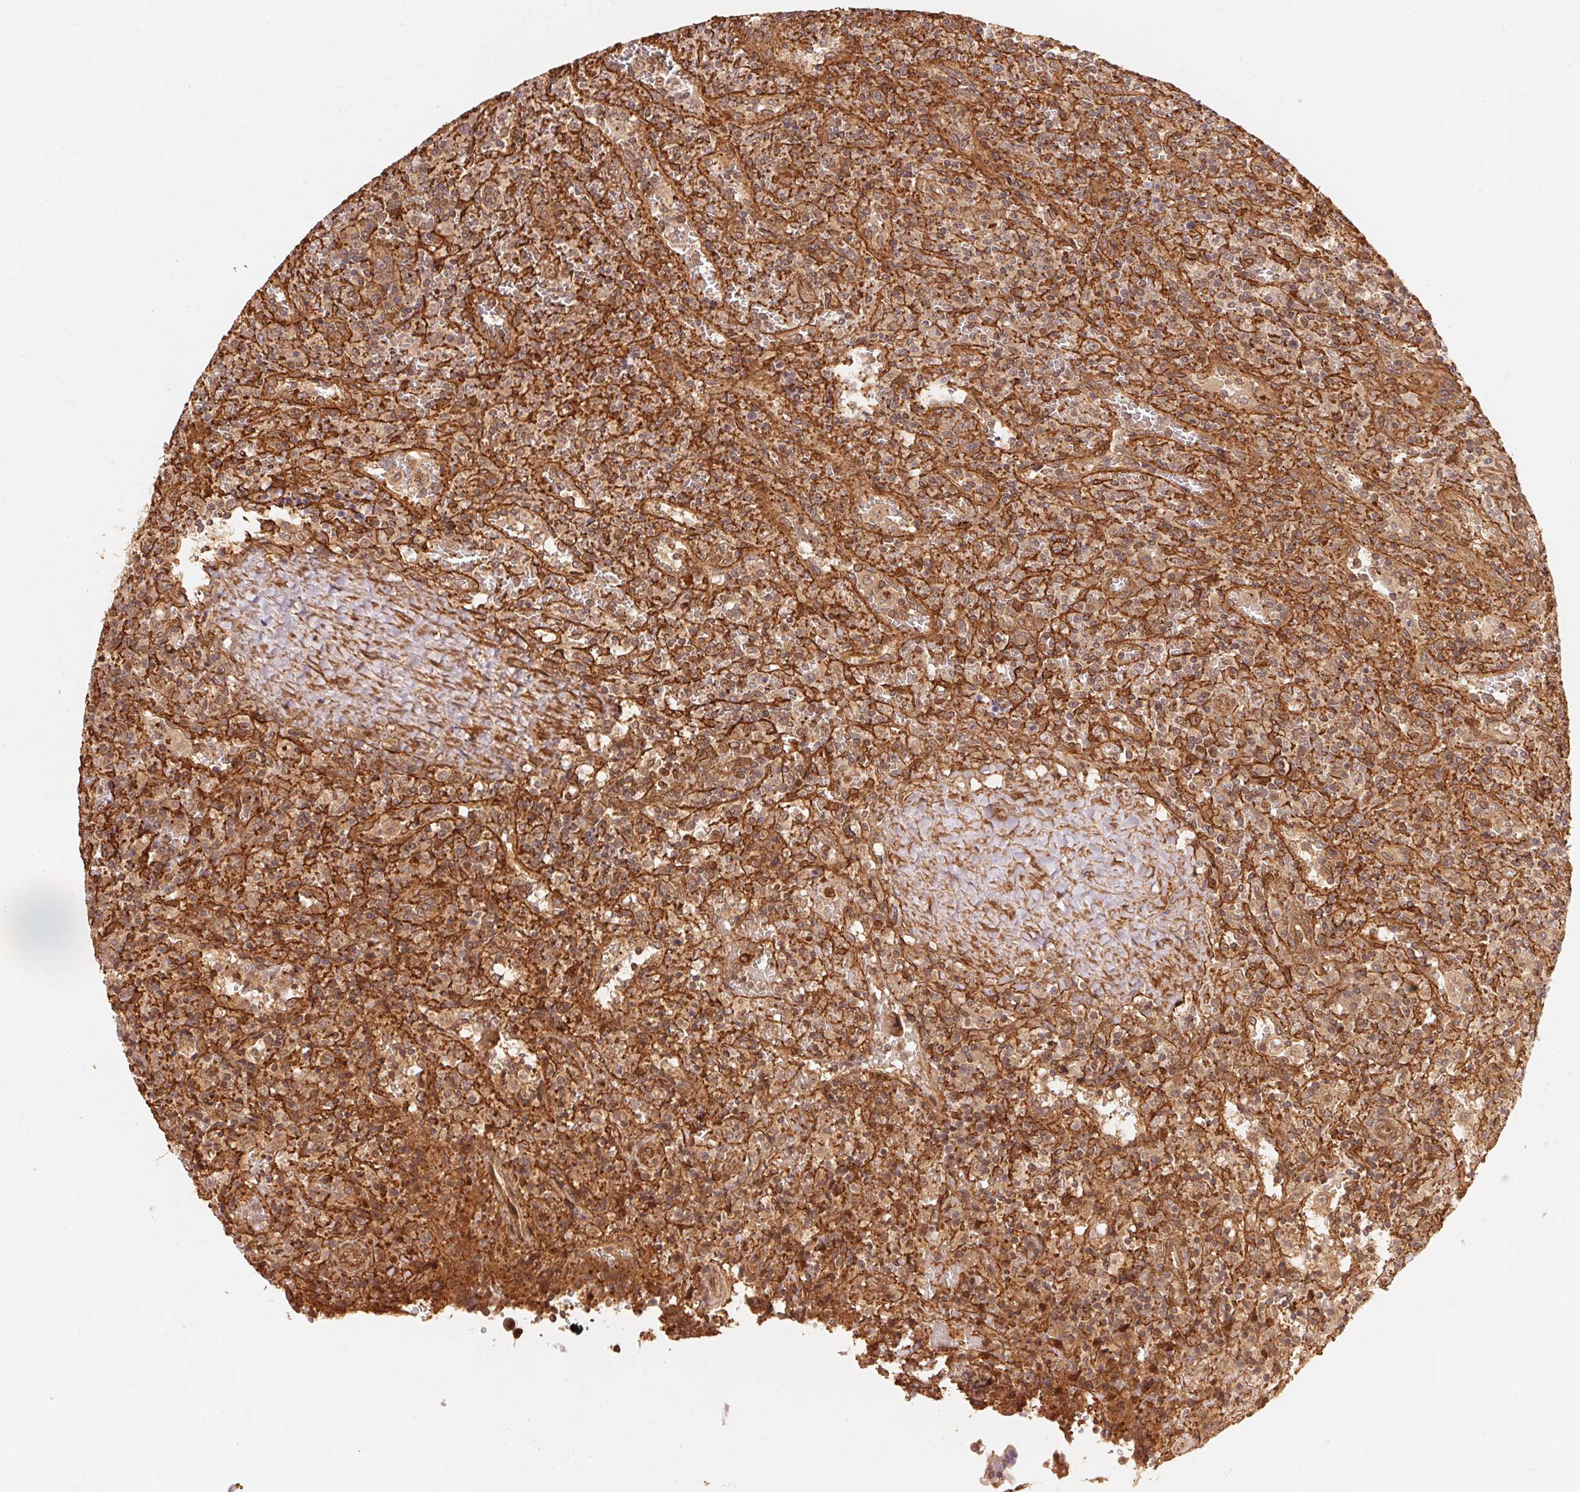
{"staining": {"intensity": "moderate", "quantity": ">75%", "location": "cytoplasmic/membranous,nuclear"}, "tissue": "lymphoma", "cell_type": "Tumor cells", "image_type": "cancer", "snomed": [{"axis": "morphology", "description": "Malignant lymphoma, non-Hodgkin's type, Low grade"}, {"axis": "topography", "description": "Spleen"}], "caption": "Immunohistochemistry micrograph of lymphoma stained for a protein (brown), which reveals medium levels of moderate cytoplasmic/membranous and nuclear staining in about >75% of tumor cells.", "gene": "TNIP2", "patient": {"sex": "male", "age": 62}}